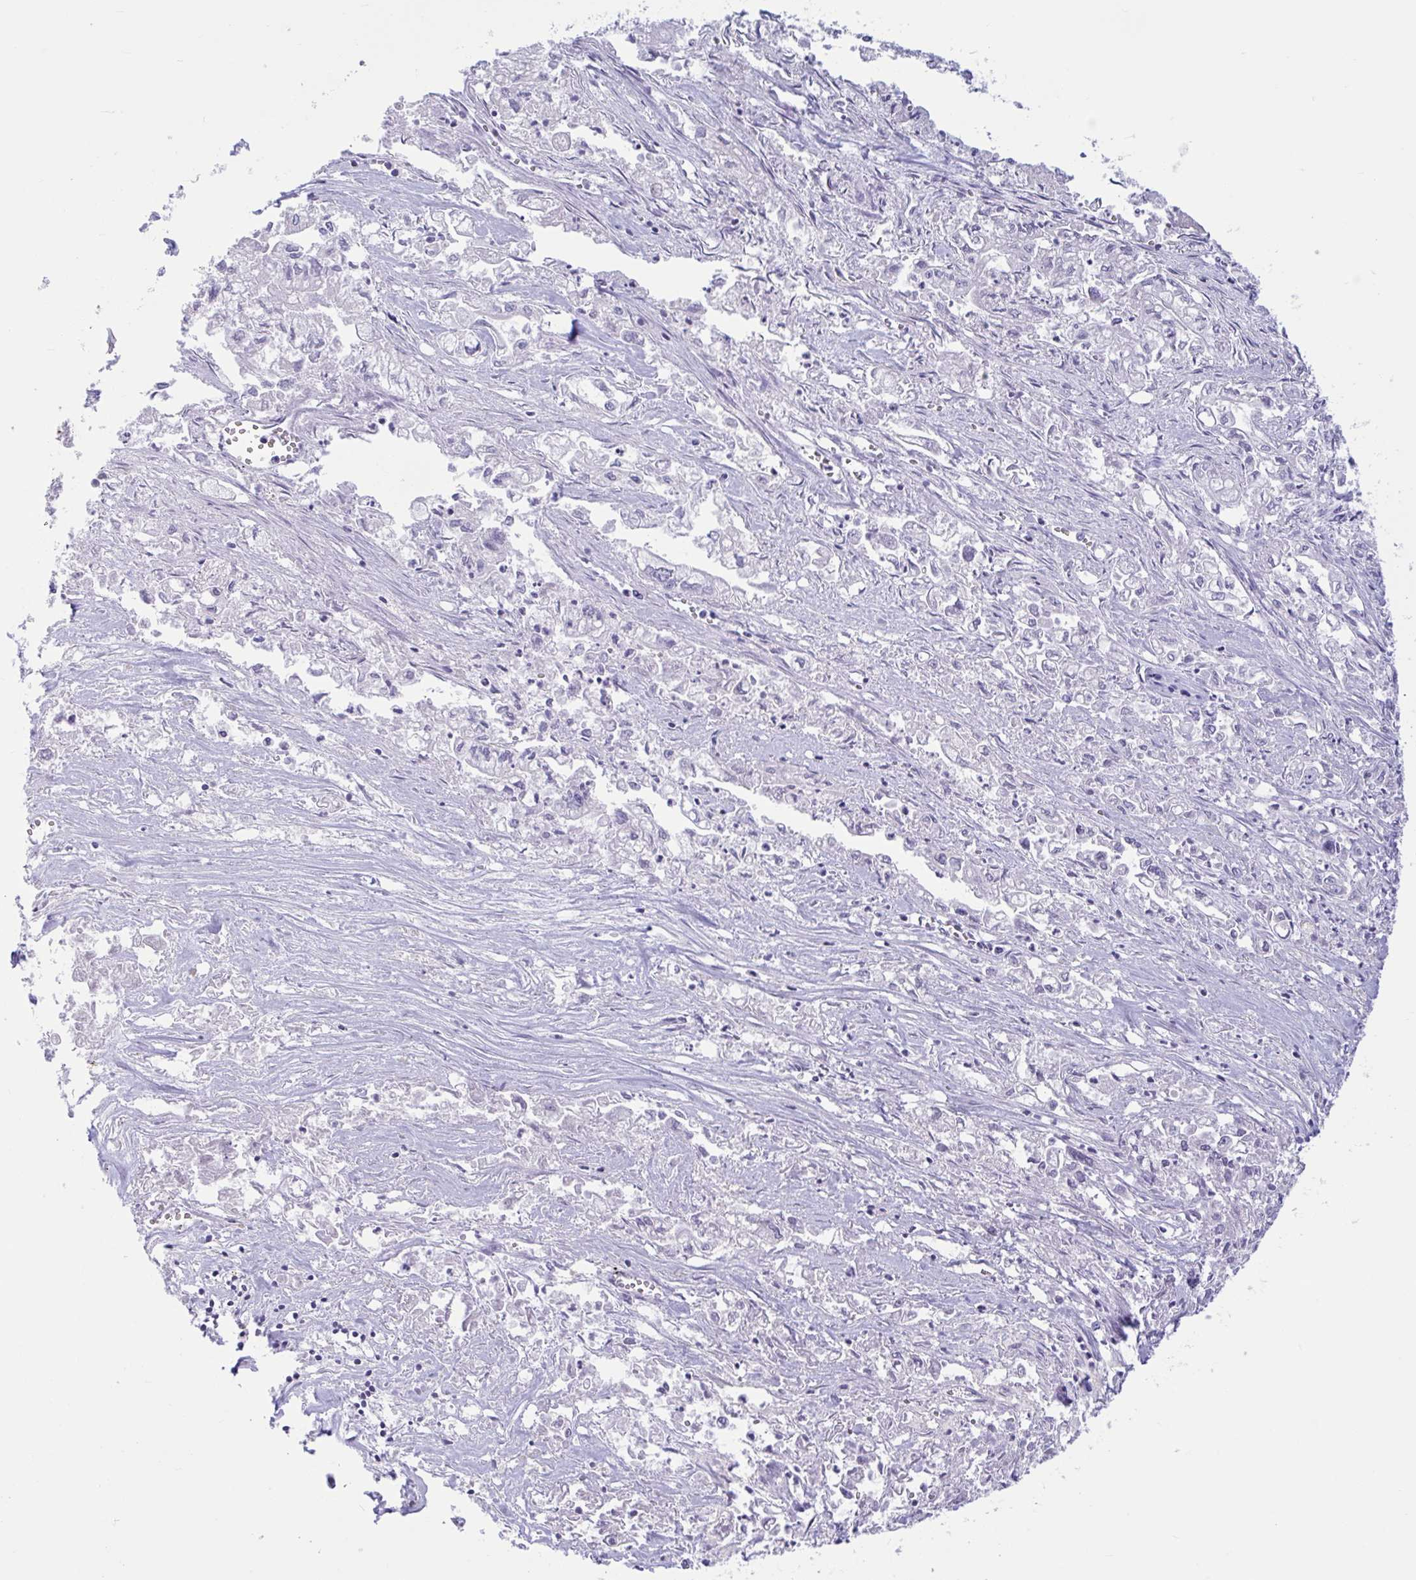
{"staining": {"intensity": "negative", "quantity": "none", "location": "none"}, "tissue": "pancreatic cancer", "cell_type": "Tumor cells", "image_type": "cancer", "snomed": [{"axis": "morphology", "description": "Adenocarcinoma, NOS"}, {"axis": "topography", "description": "Pancreas"}], "caption": "Tumor cells show no significant protein staining in pancreatic adenocarcinoma.", "gene": "CNGB3", "patient": {"sex": "male", "age": 72}}